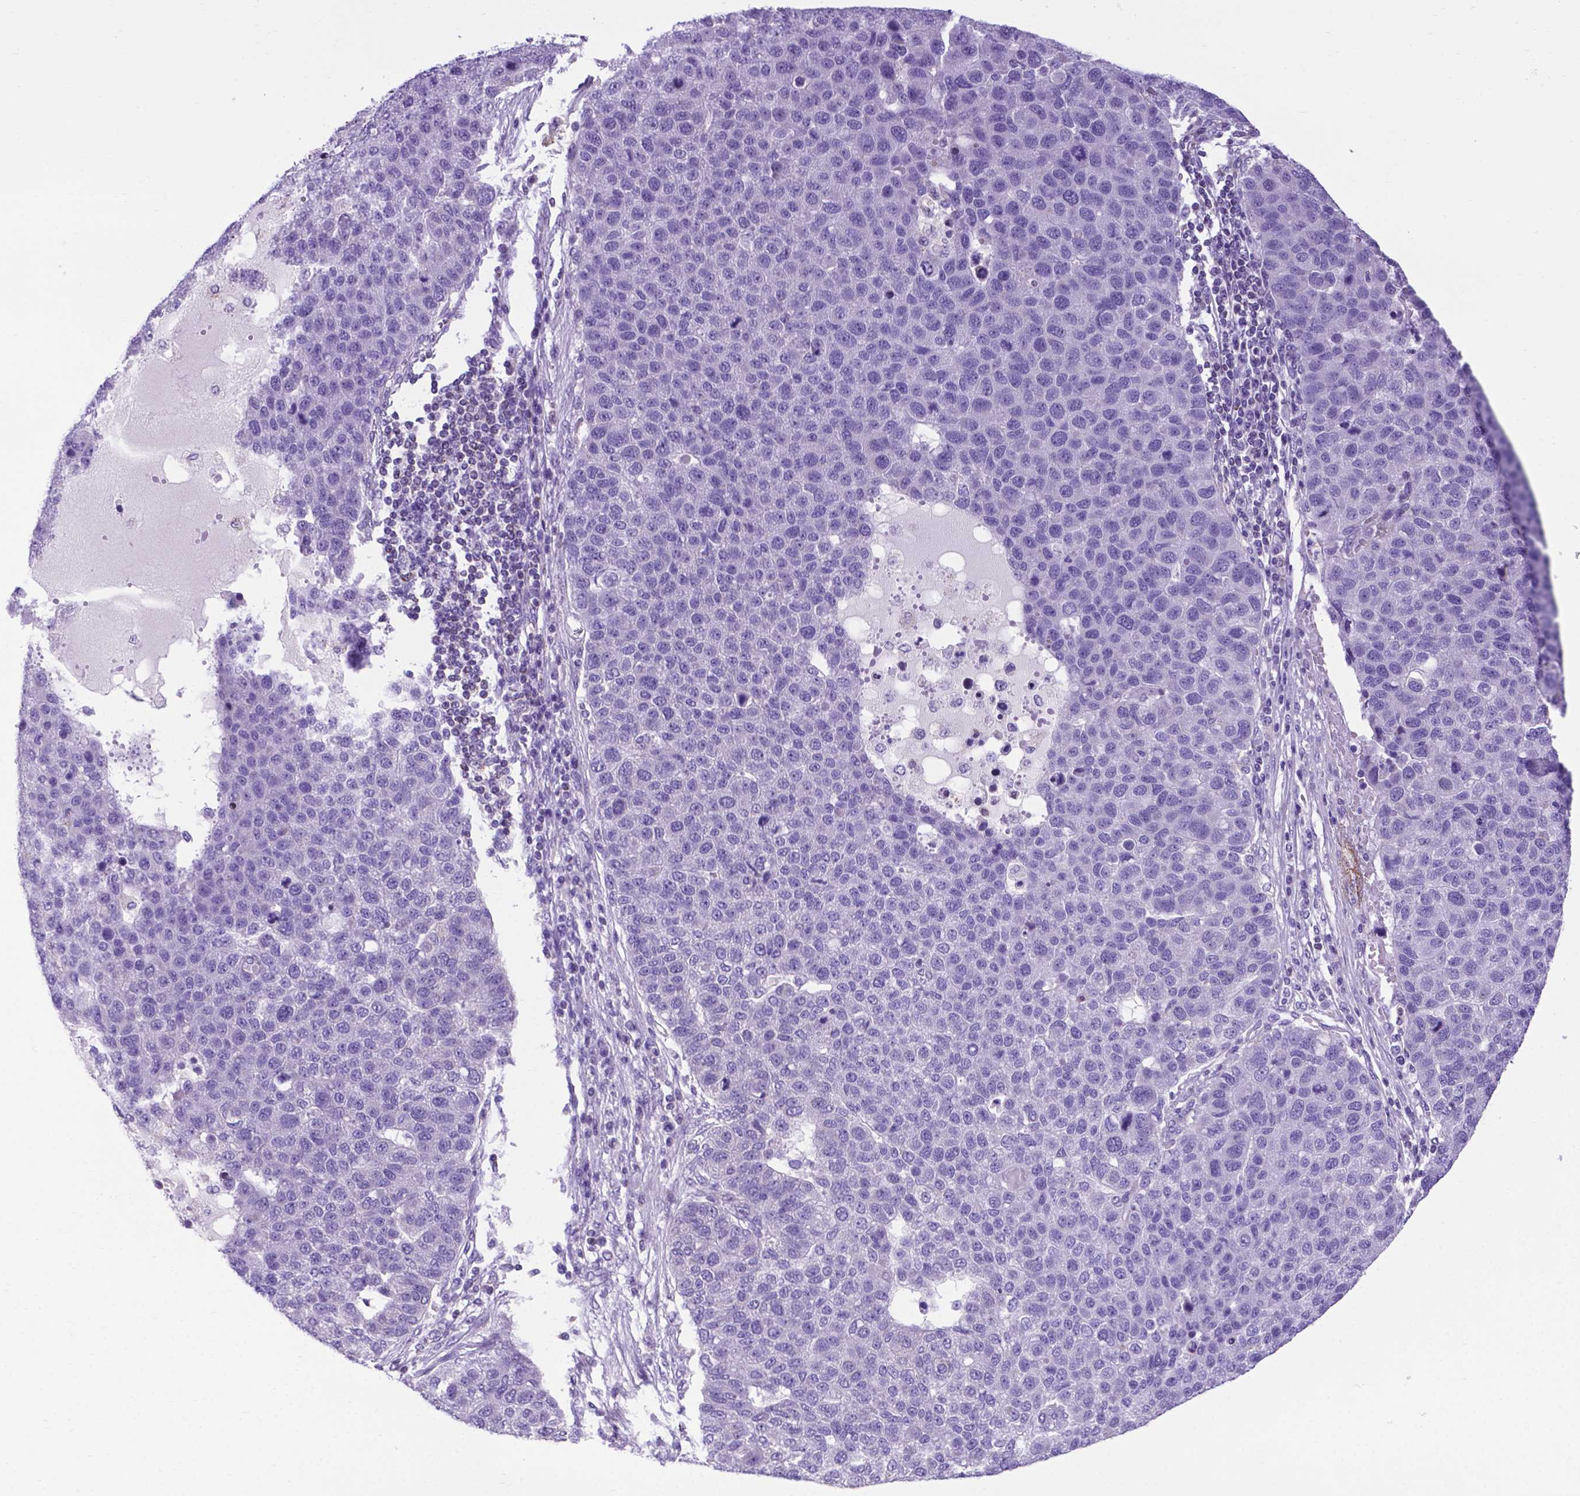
{"staining": {"intensity": "negative", "quantity": "none", "location": "none"}, "tissue": "pancreatic cancer", "cell_type": "Tumor cells", "image_type": "cancer", "snomed": [{"axis": "morphology", "description": "Adenocarcinoma, NOS"}, {"axis": "topography", "description": "Pancreas"}], "caption": "High power microscopy micrograph of an immunohistochemistry (IHC) micrograph of pancreatic cancer (adenocarcinoma), revealing no significant positivity in tumor cells.", "gene": "POU3F3", "patient": {"sex": "female", "age": 61}}